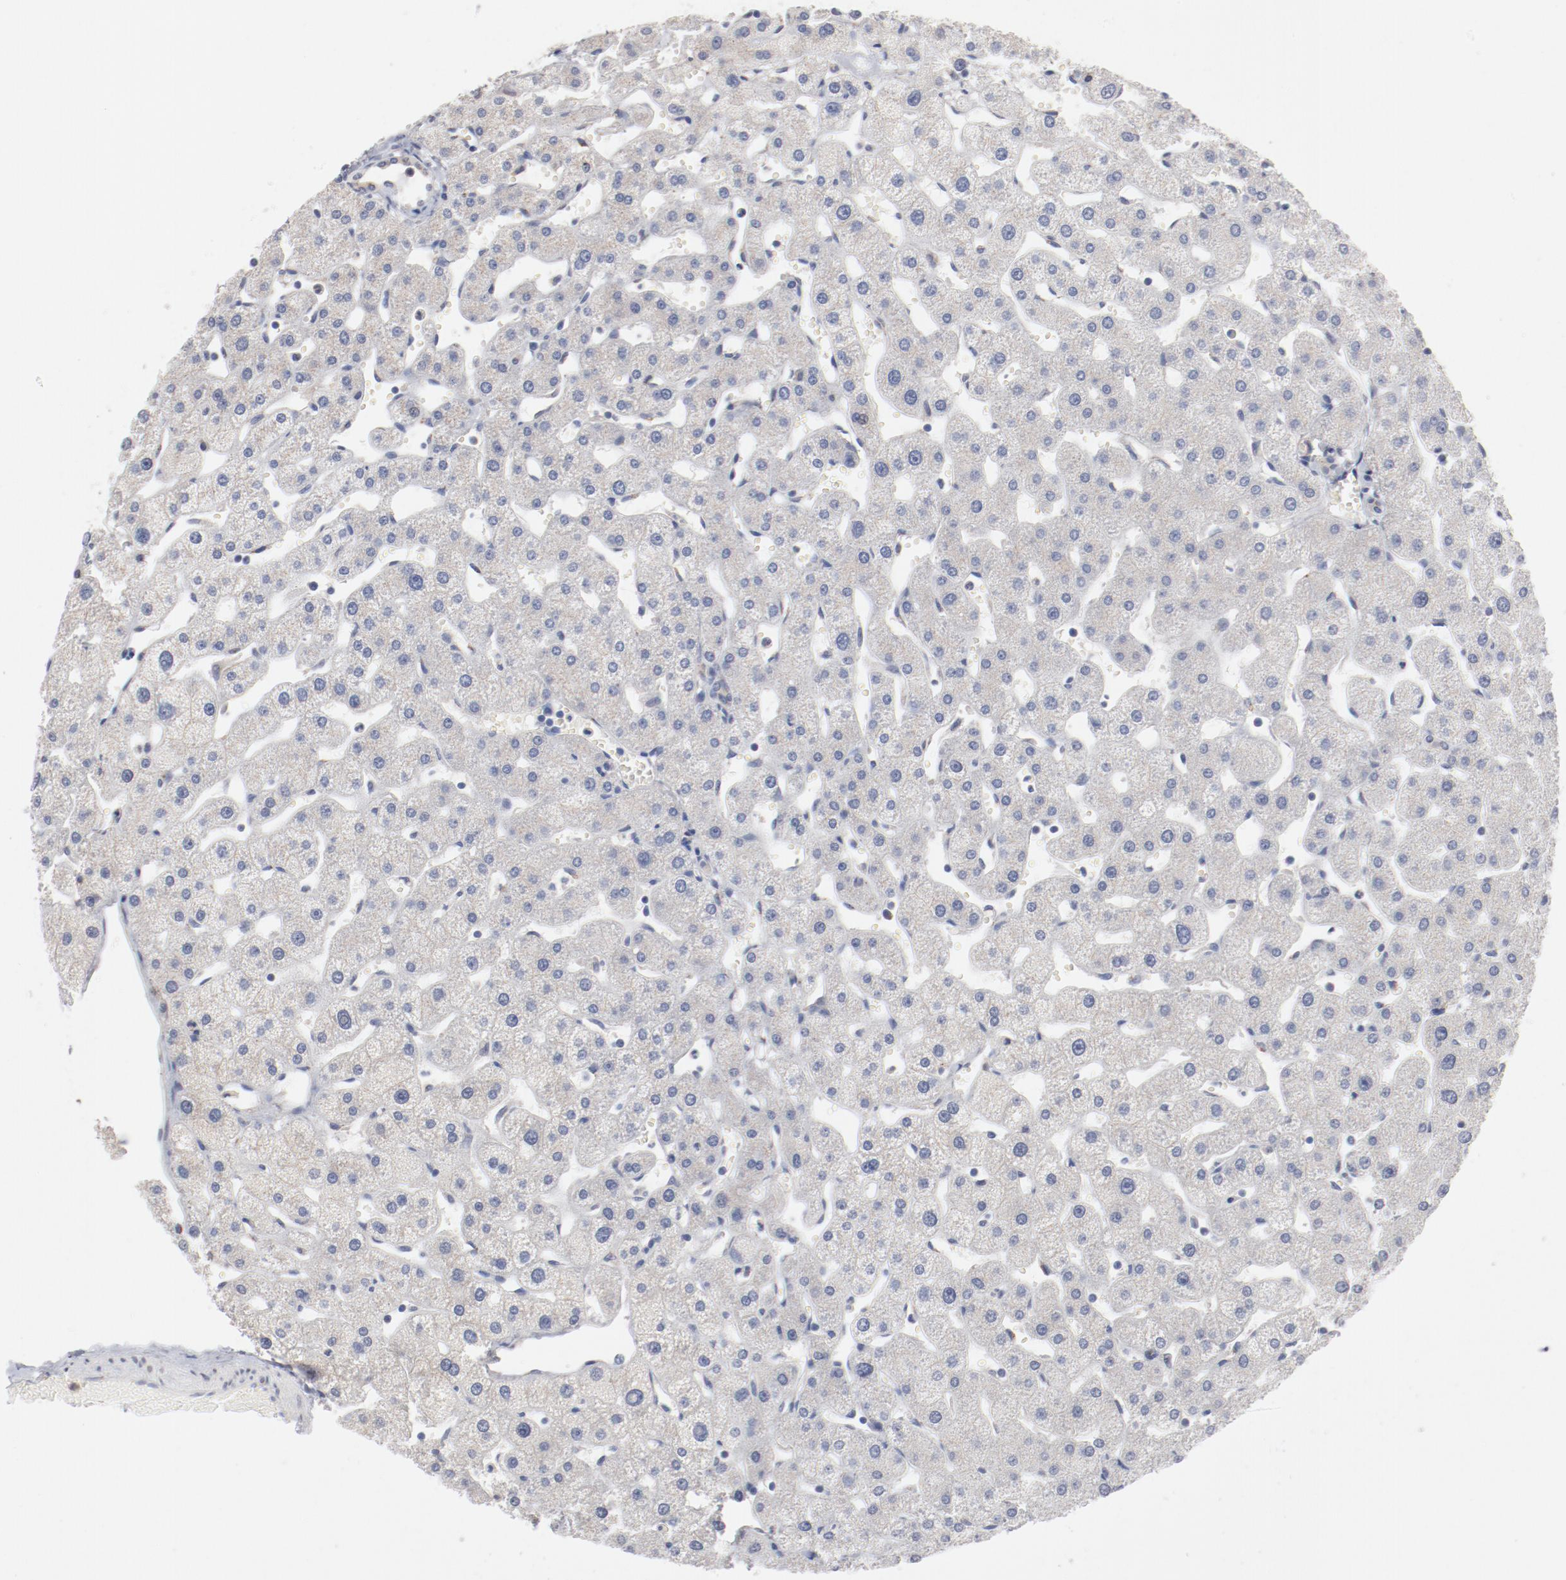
{"staining": {"intensity": "weak", "quantity": ">75%", "location": "cytoplasmic/membranous"}, "tissue": "liver", "cell_type": "Cholangiocytes", "image_type": "normal", "snomed": [{"axis": "morphology", "description": "Normal tissue, NOS"}, {"axis": "topography", "description": "Liver"}], "caption": "A low amount of weak cytoplasmic/membranous staining is identified in about >75% of cholangiocytes in normal liver. Using DAB (brown) and hematoxylin (blue) stains, captured at high magnification using brightfield microscopy.", "gene": "AK7", "patient": {"sex": "male", "age": 67}}